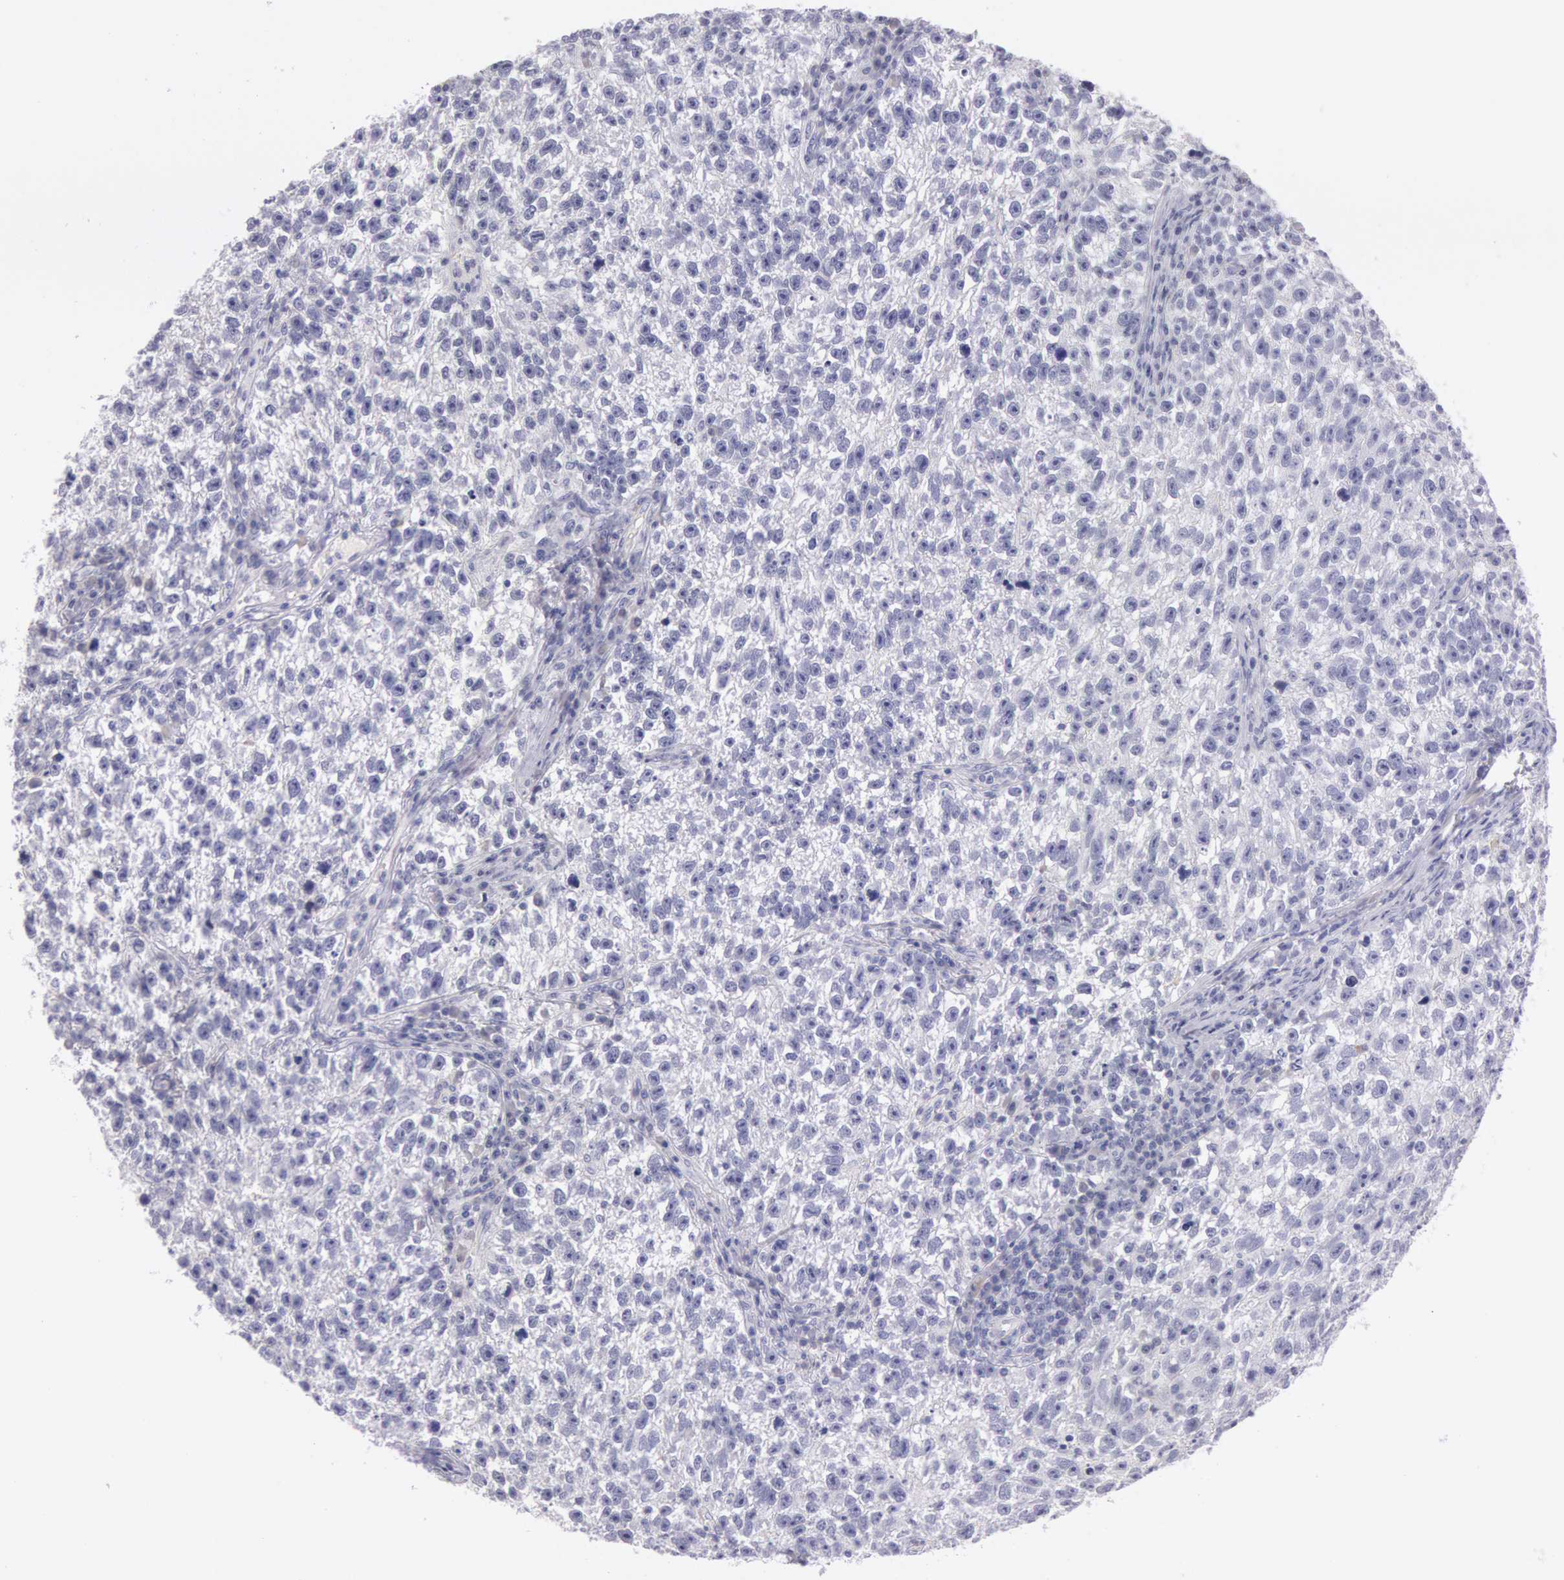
{"staining": {"intensity": "negative", "quantity": "none", "location": "none"}, "tissue": "testis cancer", "cell_type": "Tumor cells", "image_type": "cancer", "snomed": [{"axis": "morphology", "description": "Seminoma, NOS"}, {"axis": "topography", "description": "Testis"}], "caption": "Tumor cells show no significant protein positivity in testis cancer. (Brightfield microscopy of DAB (3,3'-diaminobenzidine) IHC at high magnification).", "gene": "EGFR", "patient": {"sex": "male", "age": 38}}